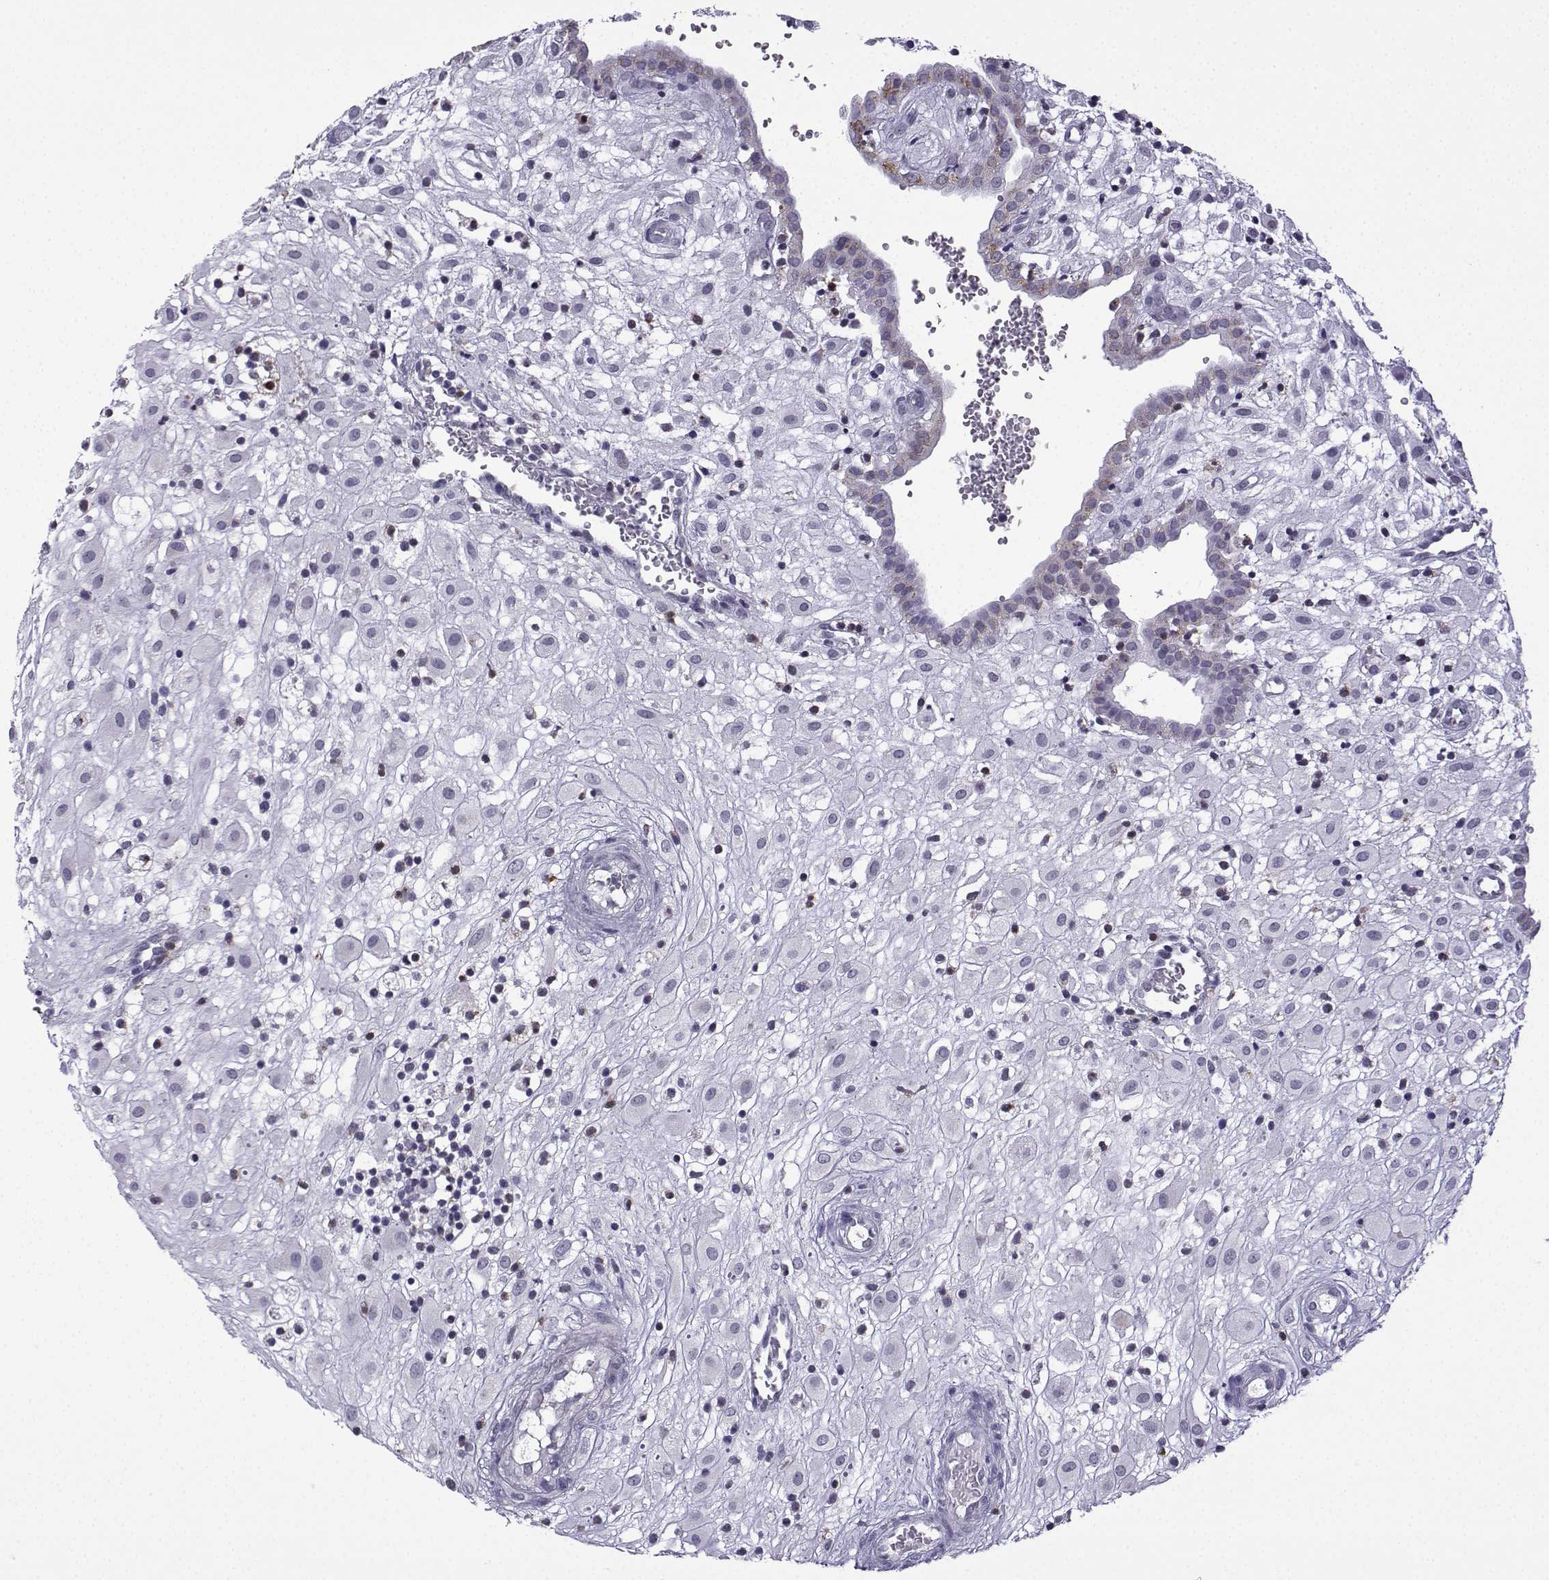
{"staining": {"intensity": "negative", "quantity": "none", "location": "none"}, "tissue": "placenta", "cell_type": "Decidual cells", "image_type": "normal", "snomed": [{"axis": "morphology", "description": "Normal tissue, NOS"}, {"axis": "topography", "description": "Placenta"}], "caption": "Placenta was stained to show a protein in brown. There is no significant expression in decidual cells. The staining is performed using DAB (3,3'-diaminobenzidine) brown chromogen with nuclei counter-stained in using hematoxylin.", "gene": "HTR7", "patient": {"sex": "female", "age": 24}}